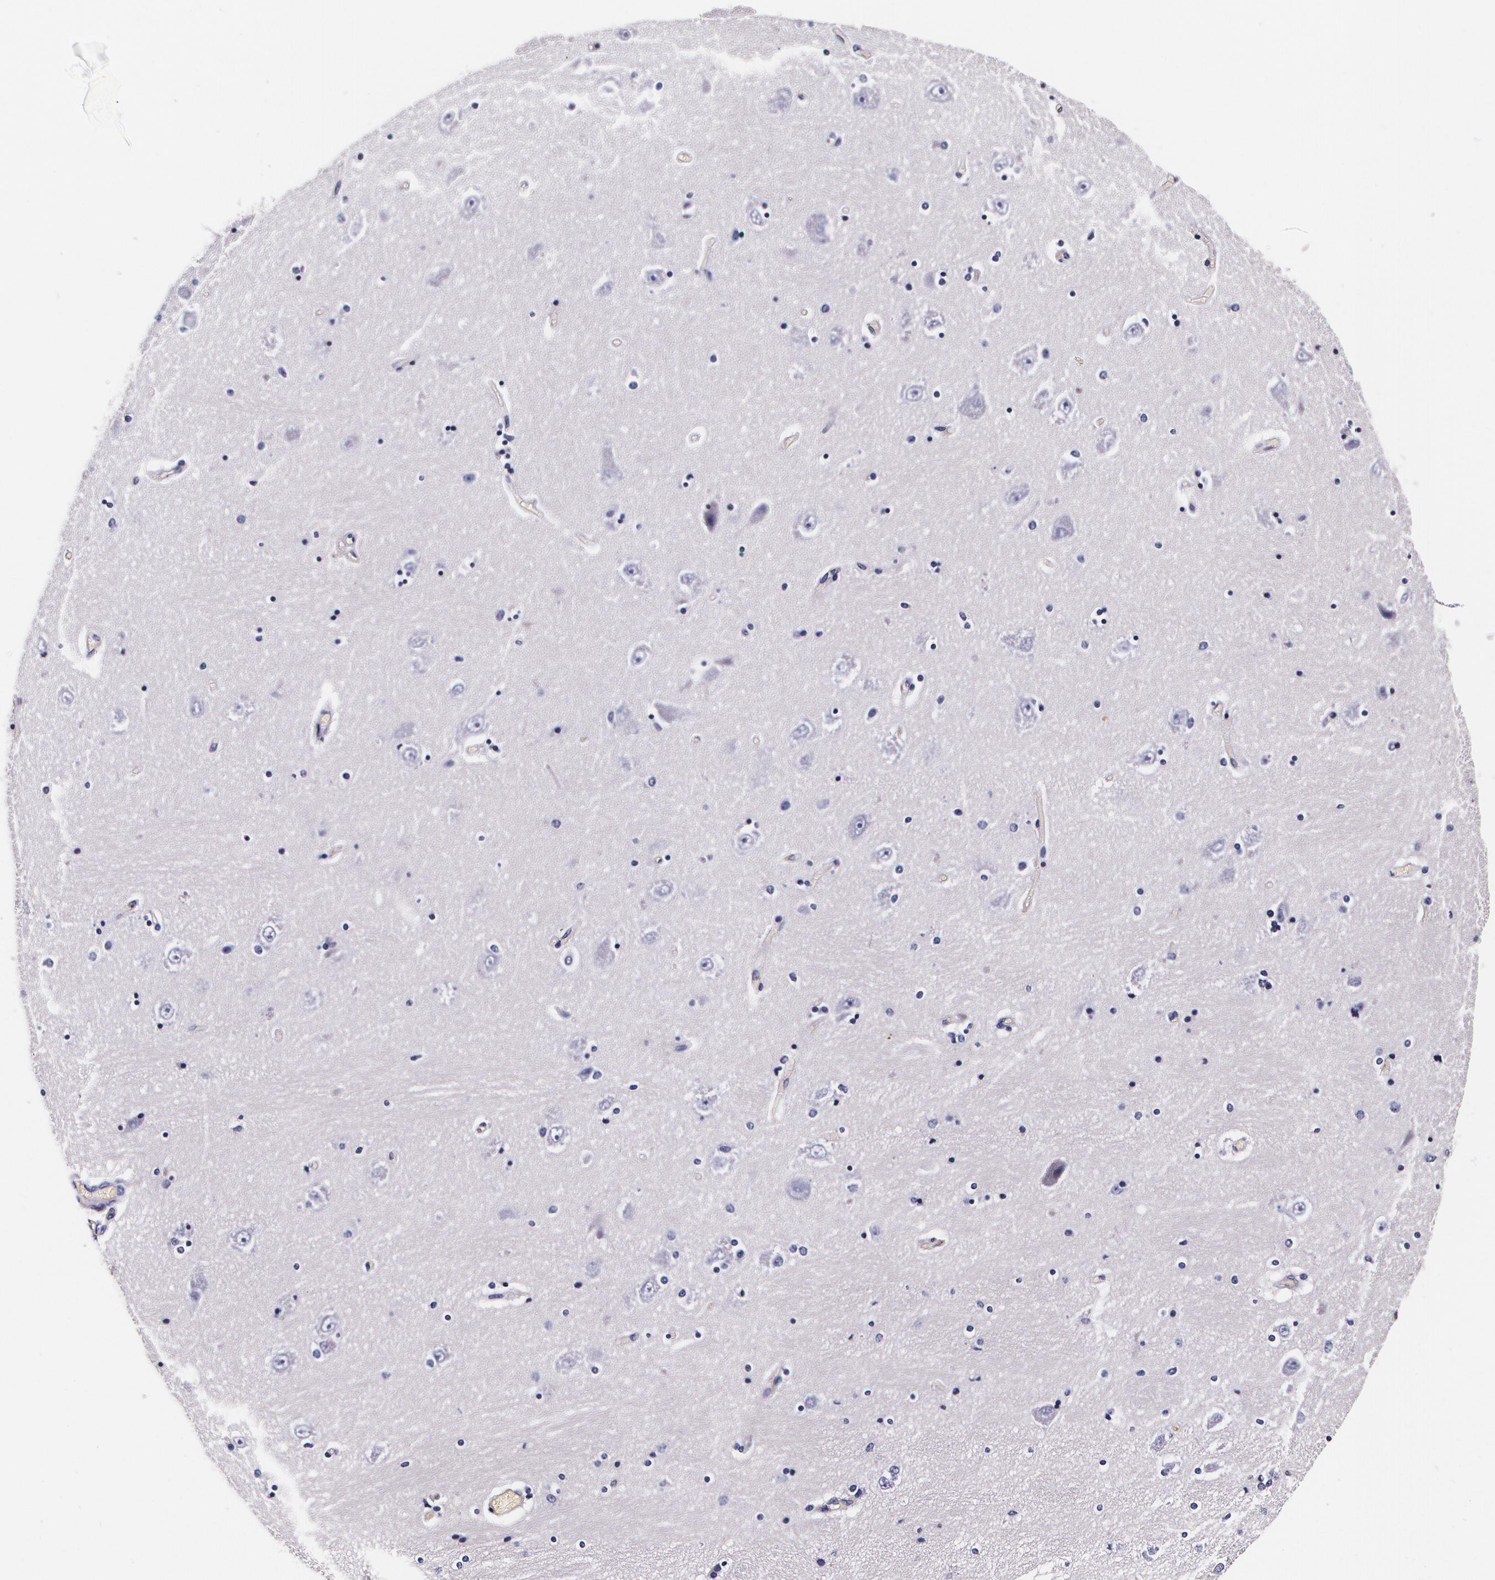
{"staining": {"intensity": "negative", "quantity": "none", "location": "none"}, "tissue": "hippocampus", "cell_type": "Glial cells", "image_type": "normal", "snomed": [{"axis": "morphology", "description": "Normal tissue, NOS"}, {"axis": "topography", "description": "Hippocampus"}], "caption": "Glial cells are negative for brown protein staining in normal hippocampus. (Stains: DAB (3,3'-diaminobenzidine) immunohistochemistry (IHC) with hematoxylin counter stain, Microscopy: brightfield microscopy at high magnification).", "gene": "TTR", "patient": {"sex": "female", "age": 54}}